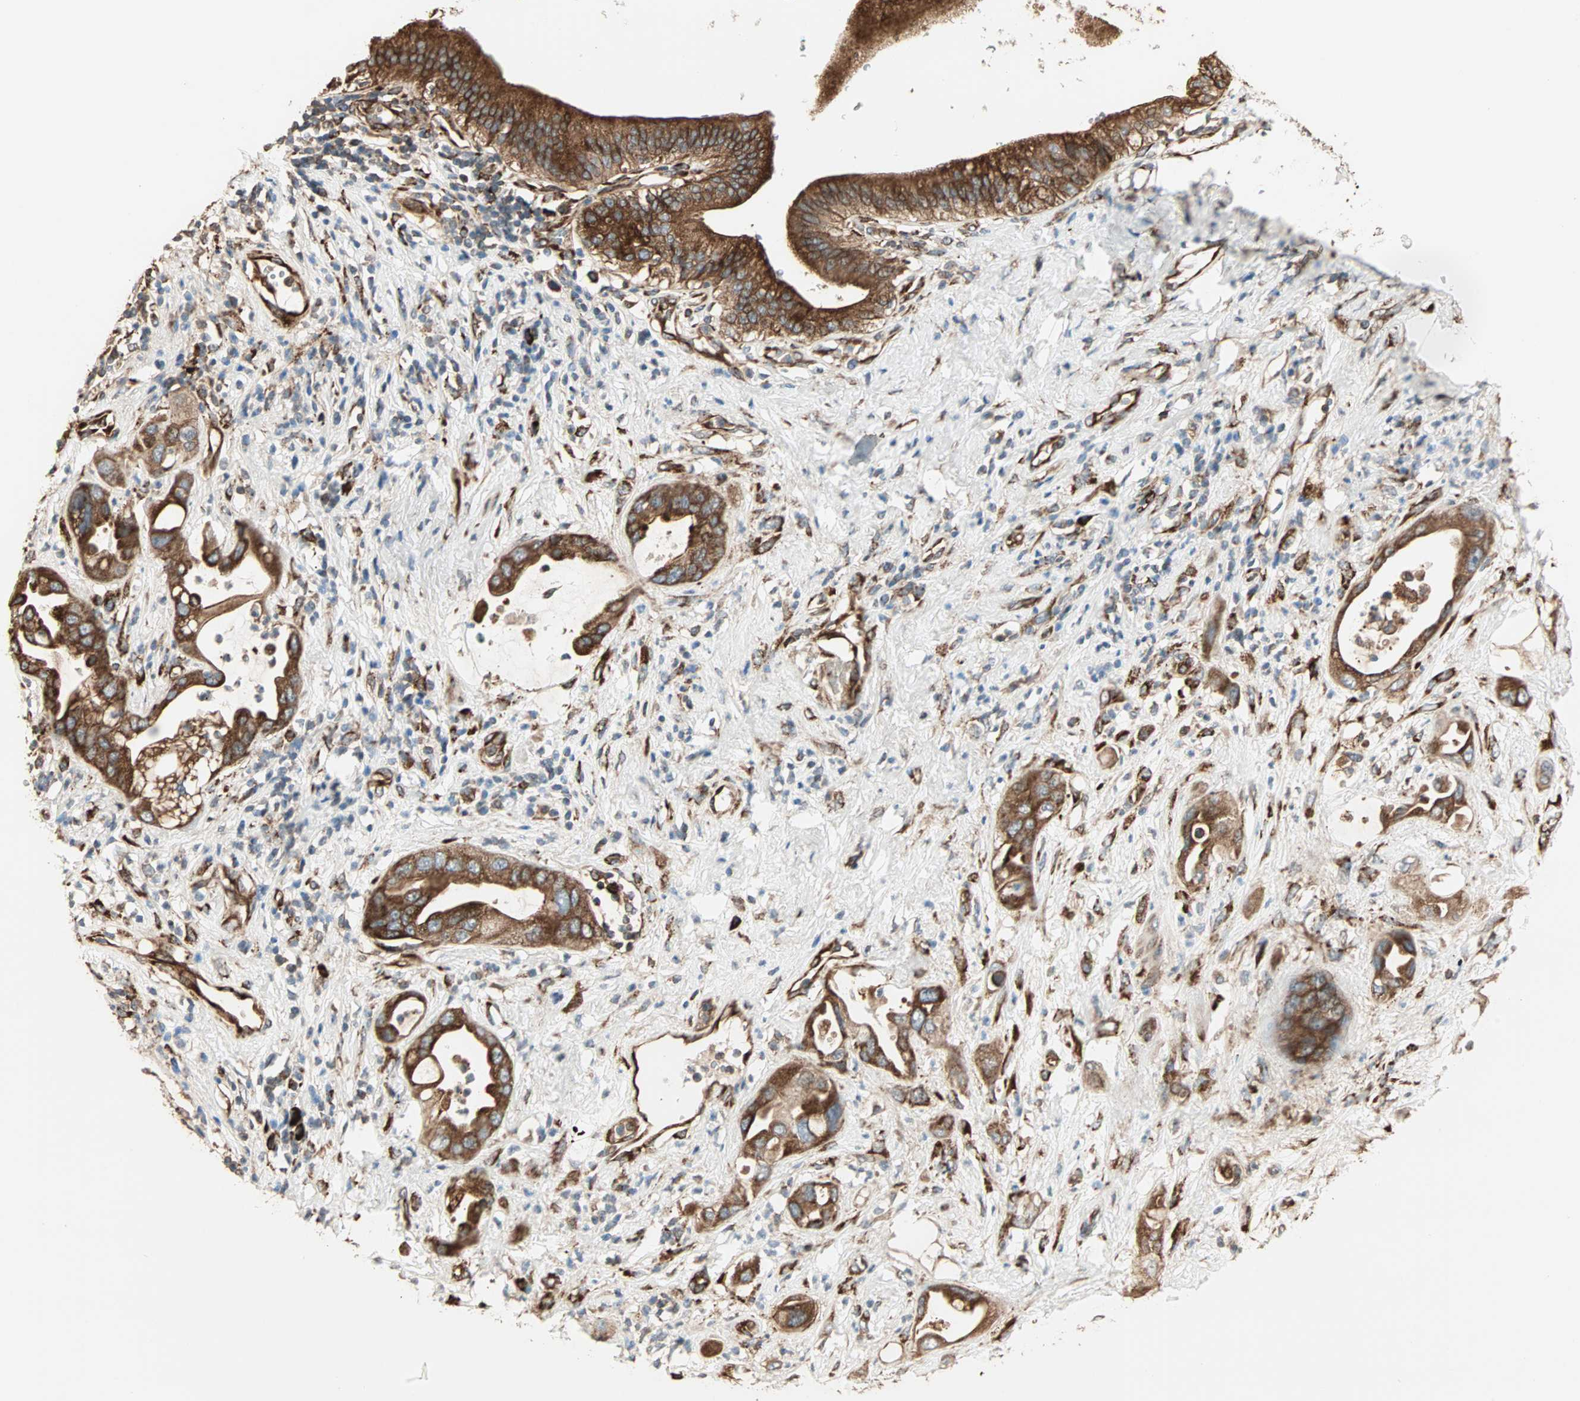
{"staining": {"intensity": "strong", "quantity": ">75%", "location": "cytoplasmic/membranous"}, "tissue": "pancreatic cancer", "cell_type": "Tumor cells", "image_type": "cancer", "snomed": [{"axis": "morphology", "description": "Adenocarcinoma, NOS"}, {"axis": "morphology", "description": "Adenocarcinoma, metastatic, NOS"}, {"axis": "topography", "description": "Lymph node"}, {"axis": "topography", "description": "Pancreas"}, {"axis": "topography", "description": "Duodenum"}], "caption": "Pancreatic cancer (metastatic adenocarcinoma) tissue exhibits strong cytoplasmic/membranous staining in approximately >75% of tumor cells, visualized by immunohistochemistry. (DAB IHC with brightfield microscopy, high magnification).", "gene": "P4HA1", "patient": {"sex": "female", "age": 64}}